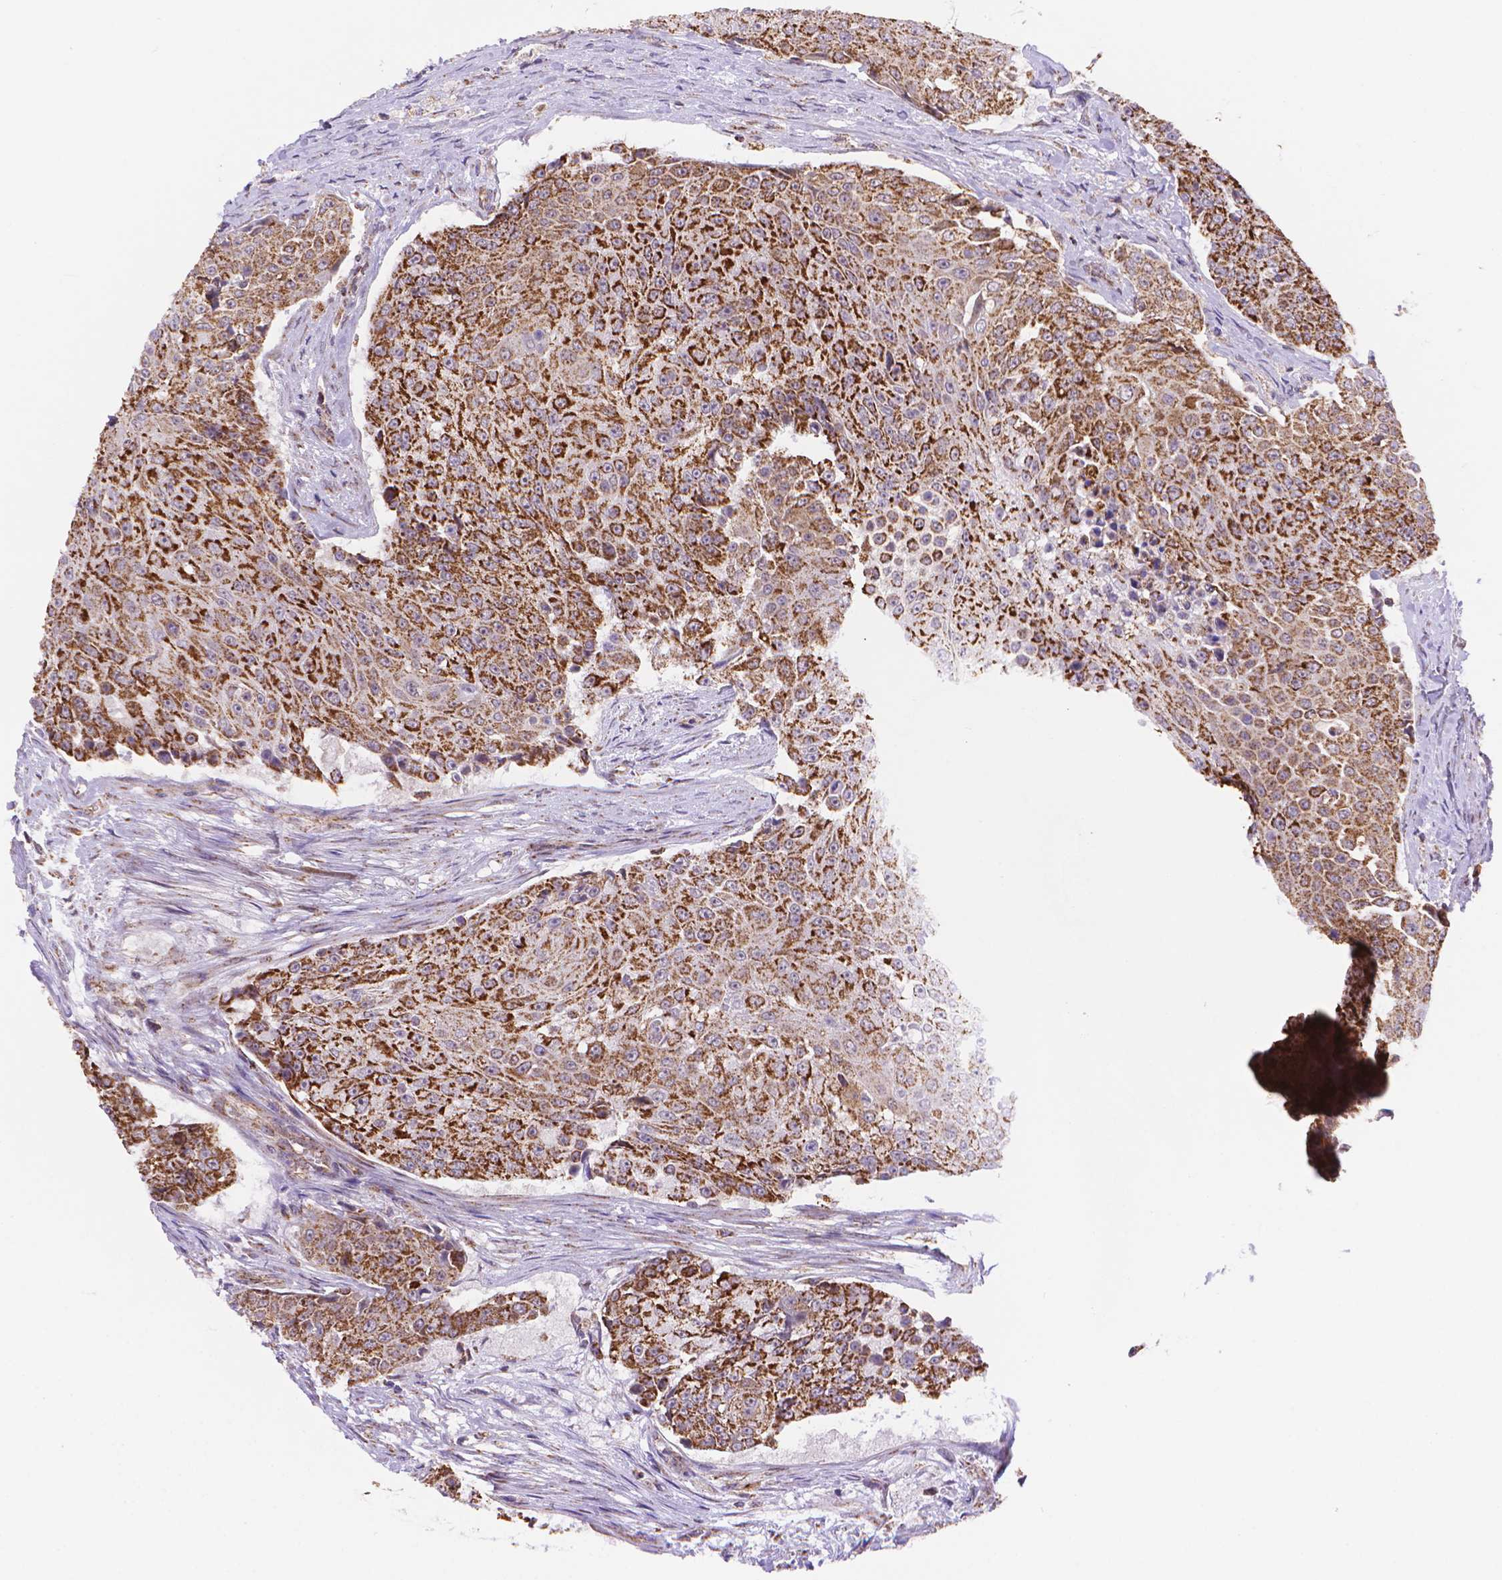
{"staining": {"intensity": "strong", "quantity": ">75%", "location": "cytoplasmic/membranous"}, "tissue": "urothelial cancer", "cell_type": "Tumor cells", "image_type": "cancer", "snomed": [{"axis": "morphology", "description": "Urothelial carcinoma, High grade"}, {"axis": "topography", "description": "Urinary bladder"}], "caption": "High-magnification brightfield microscopy of urothelial cancer stained with DAB (brown) and counterstained with hematoxylin (blue). tumor cells exhibit strong cytoplasmic/membranous expression is identified in about>75% of cells.", "gene": "CYYR1", "patient": {"sex": "female", "age": 63}}